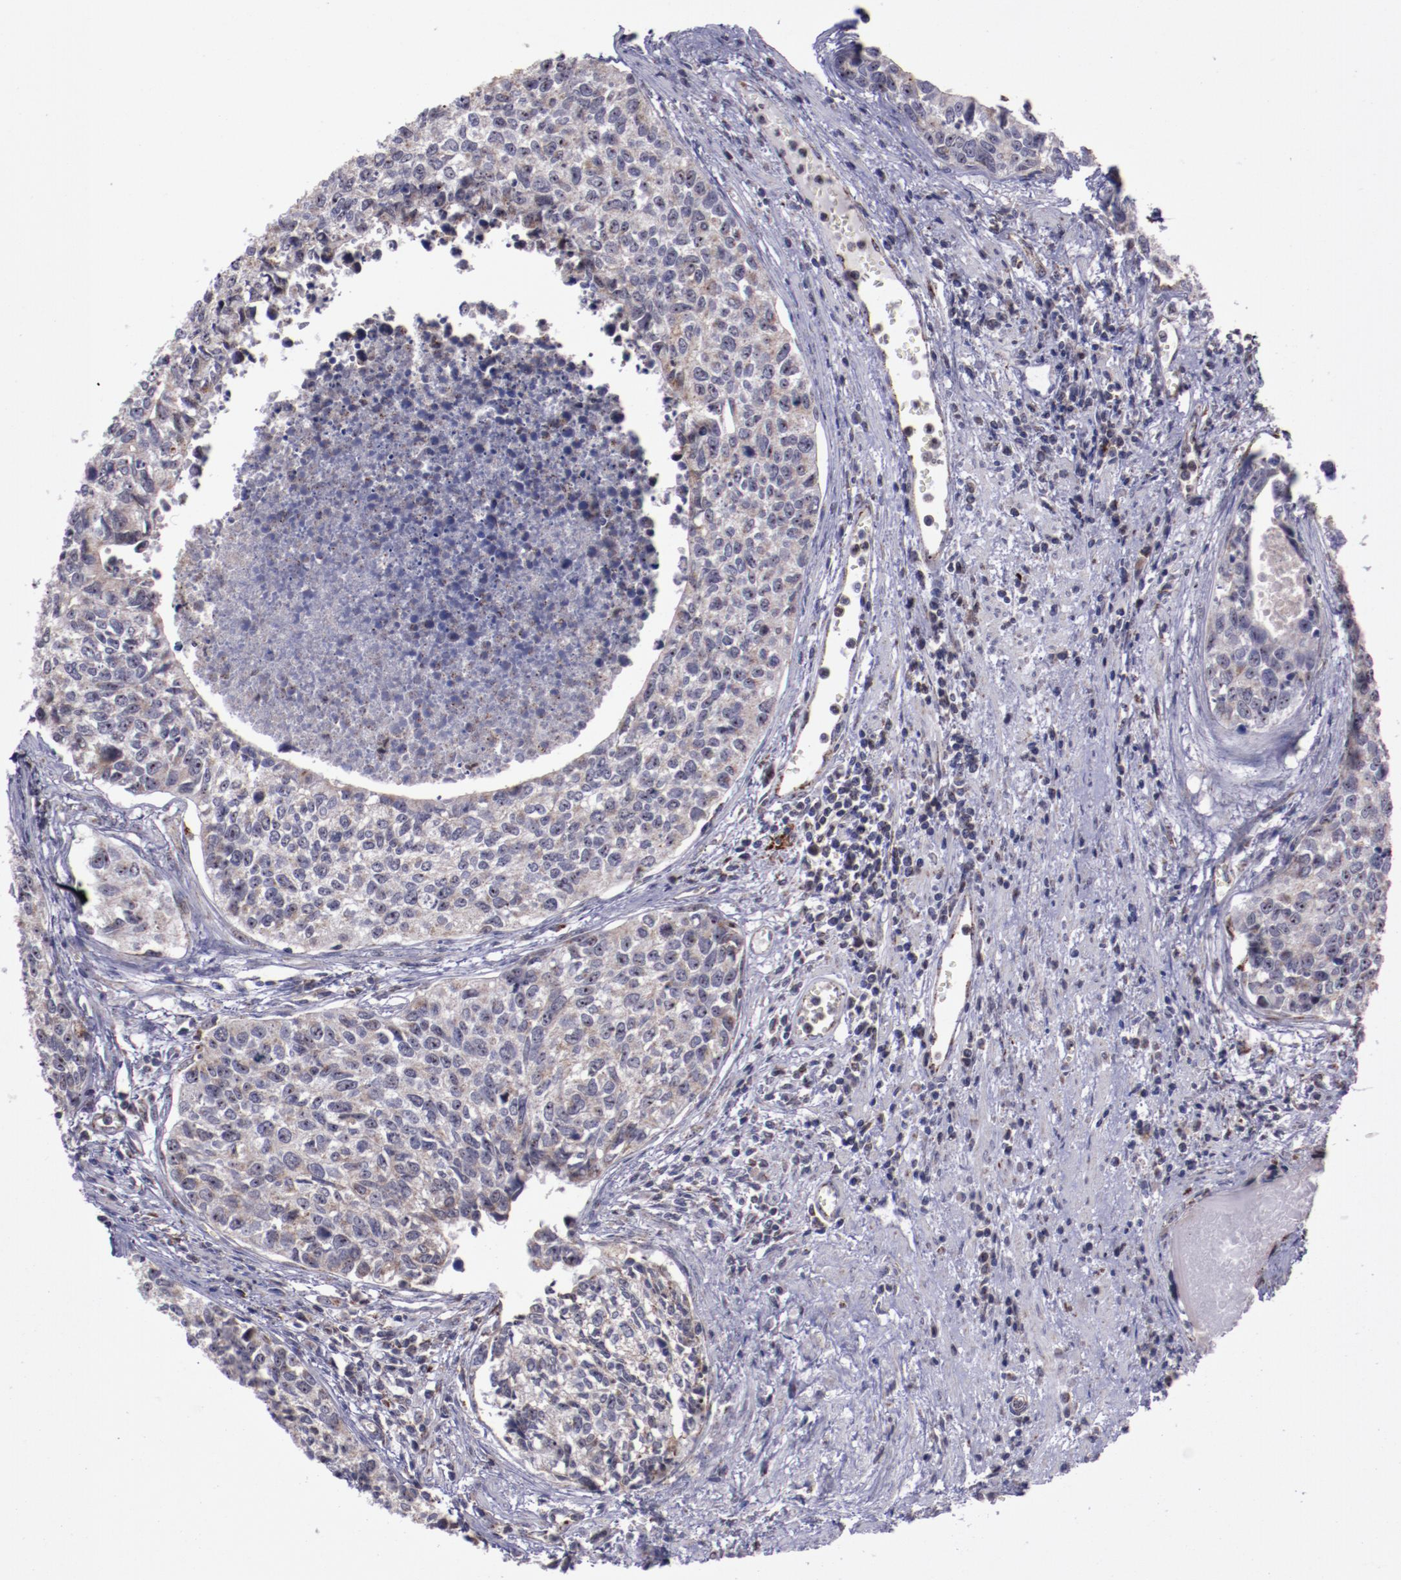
{"staining": {"intensity": "moderate", "quantity": ">75%", "location": "cytoplasmic/membranous"}, "tissue": "urothelial cancer", "cell_type": "Tumor cells", "image_type": "cancer", "snomed": [{"axis": "morphology", "description": "Urothelial carcinoma, High grade"}, {"axis": "topography", "description": "Urinary bladder"}], "caption": "Immunohistochemistry (IHC) staining of urothelial carcinoma (high-grade), which exhibits medium levels of moderate cytoplasmic/membranous positivity in about >75% of tumor cells indicating moderate cytoplasmic/membranous protein staining. The staining was performed using DAB (brown) for protein detection and nuclei were counterstained in hematoxylin (blue).", "gene": "LONP1", "patient": {"sex": "male", "age": 81}}